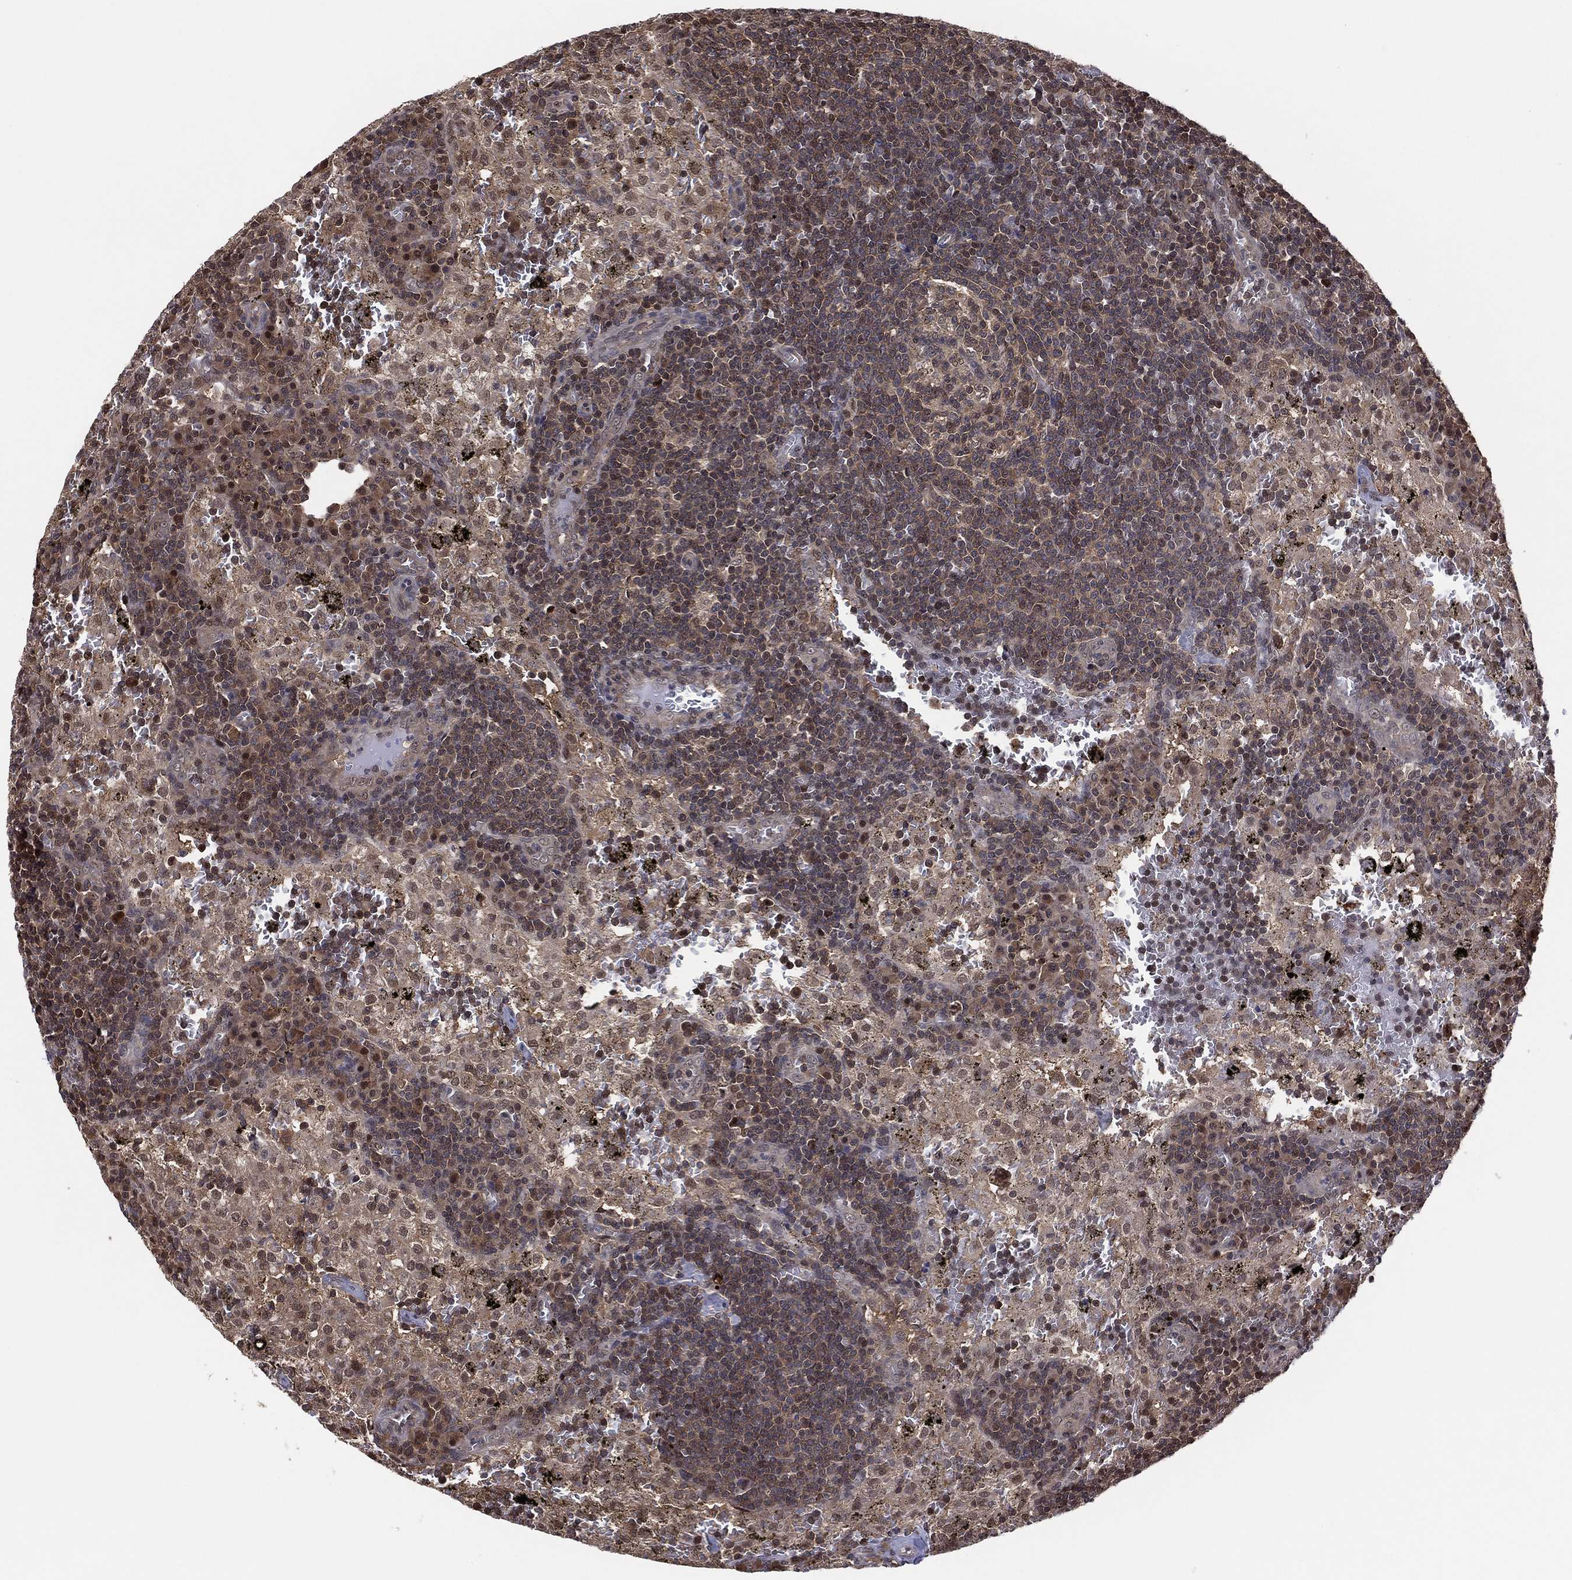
{"staining": {"intensity": "moderate", "quantity": "<25%", "location": "nuclear"}, "tissue": "lymph node", "cell_type": "Germinal center cells", "image_type": "normal", "snomed": [{"axis": "morphology", "description": "Normal tissue, NOS"}, {"axis": "topography", "description": "Lymph node"}], "caption": "Protein expression analysis of benign lymph node displays moderate nuclear positivity in about <25% of germinal center cells.", "gene": "ICOSLG", "patient": {"sex": "male", "age": 62}}